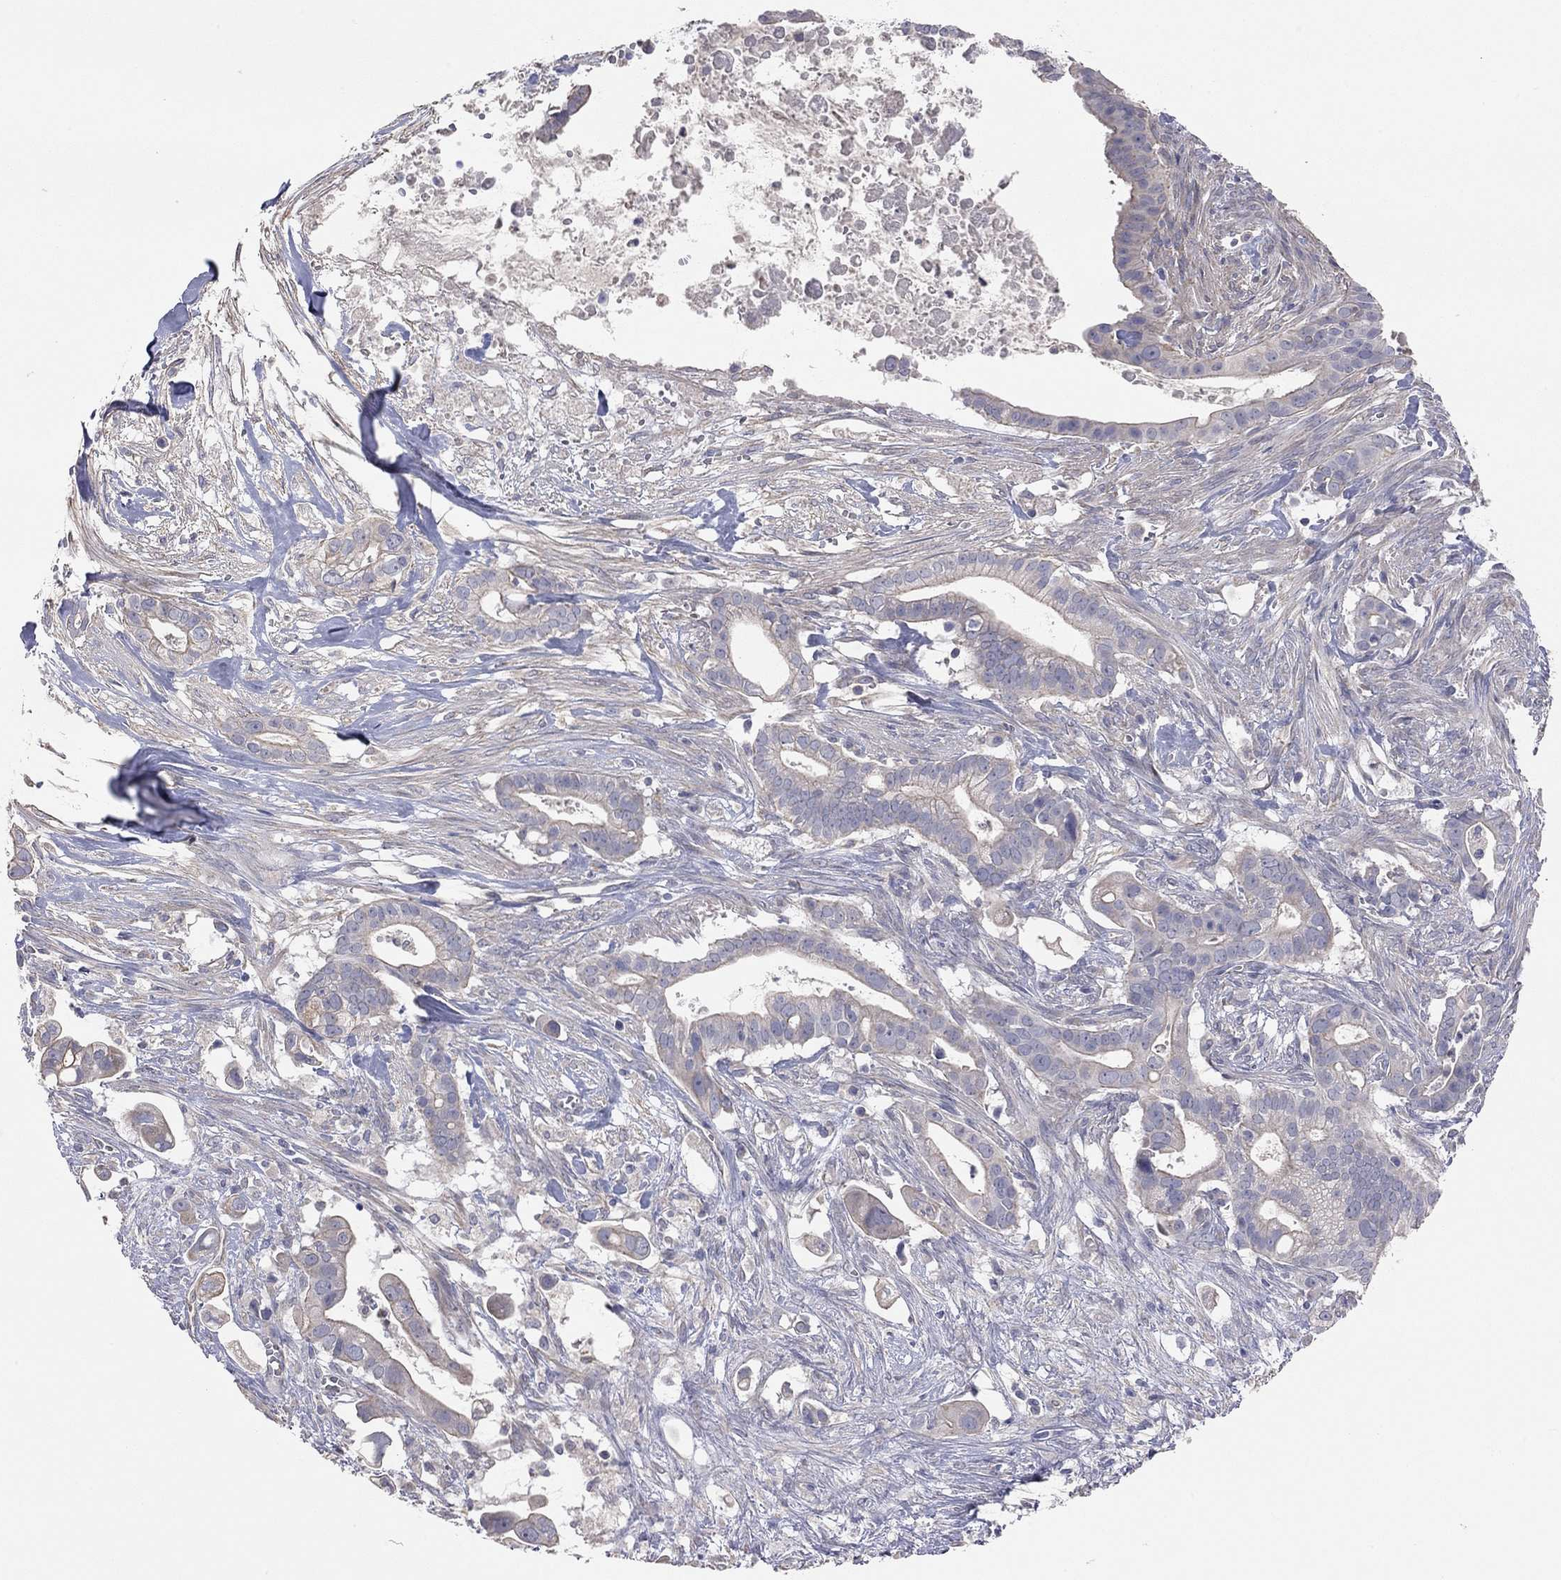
{"staining": {"intensity": "moderate", "quantity": "<25%", "location": "cytoplasmic/membranous"}, "tissue": "pancreatic cancer", "cell_type": "Tumor cells", "image_type": "cancer", "snomed": [{"axis": "morphology", "description": "Adenocarcinoma, NOS"}, {"axis": "topography", "description": "Pancreas"}], "caption": "Adenocarcinoma (pancreatic) stained with immunohistochemistry (IHC) shows moderate cytoplasmic/membranous expression in approximately <25% of tumor cells.", "gene": "KCNB1", "patient": {"sex": "male", "age": 61}}